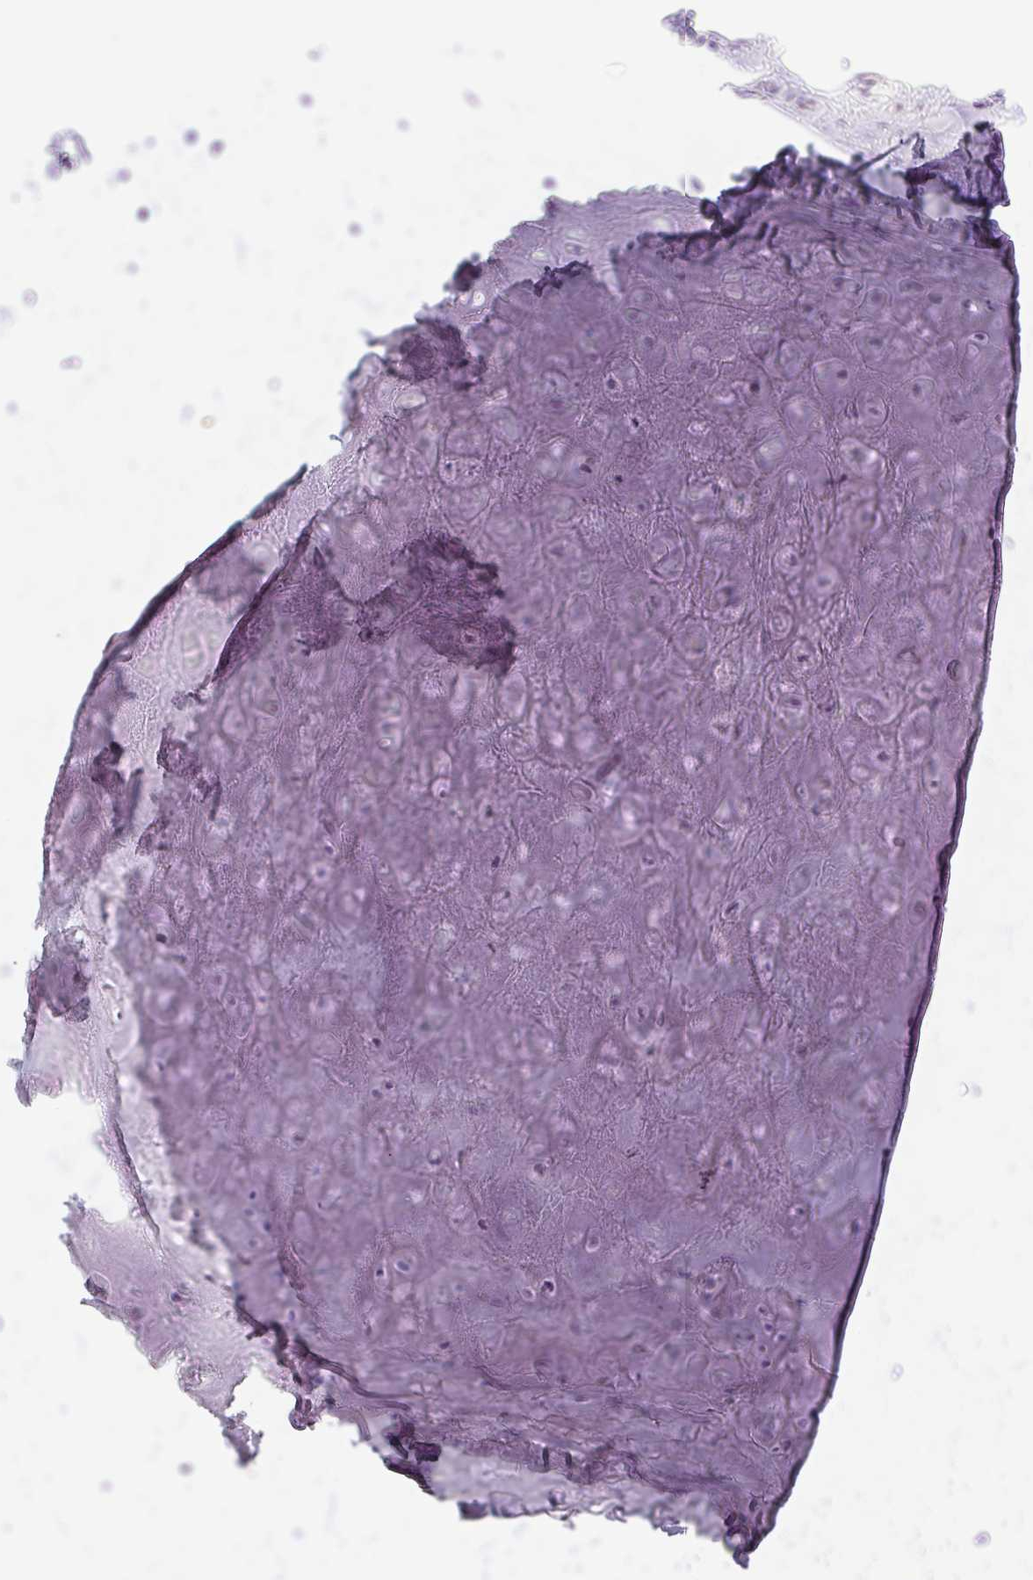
{"staining": {"intensity": "negative", "quantity": "none", "location": "none"}, "tissue": "adipose tissue", "cell_type": "Adipocytes", "image_type": "normal", "snomed": [{"axis": "morphology", "description": "Normal tissue, NOS"}, {"axis": "topography", "description": "Cartilage tissue"}], "caption": "Immunohistochemical staining of normal human adipose tissue displays no significant staining in adipocytes.", "gene": "FAM177B", "patient": {"sex": "male", "age": 65}}